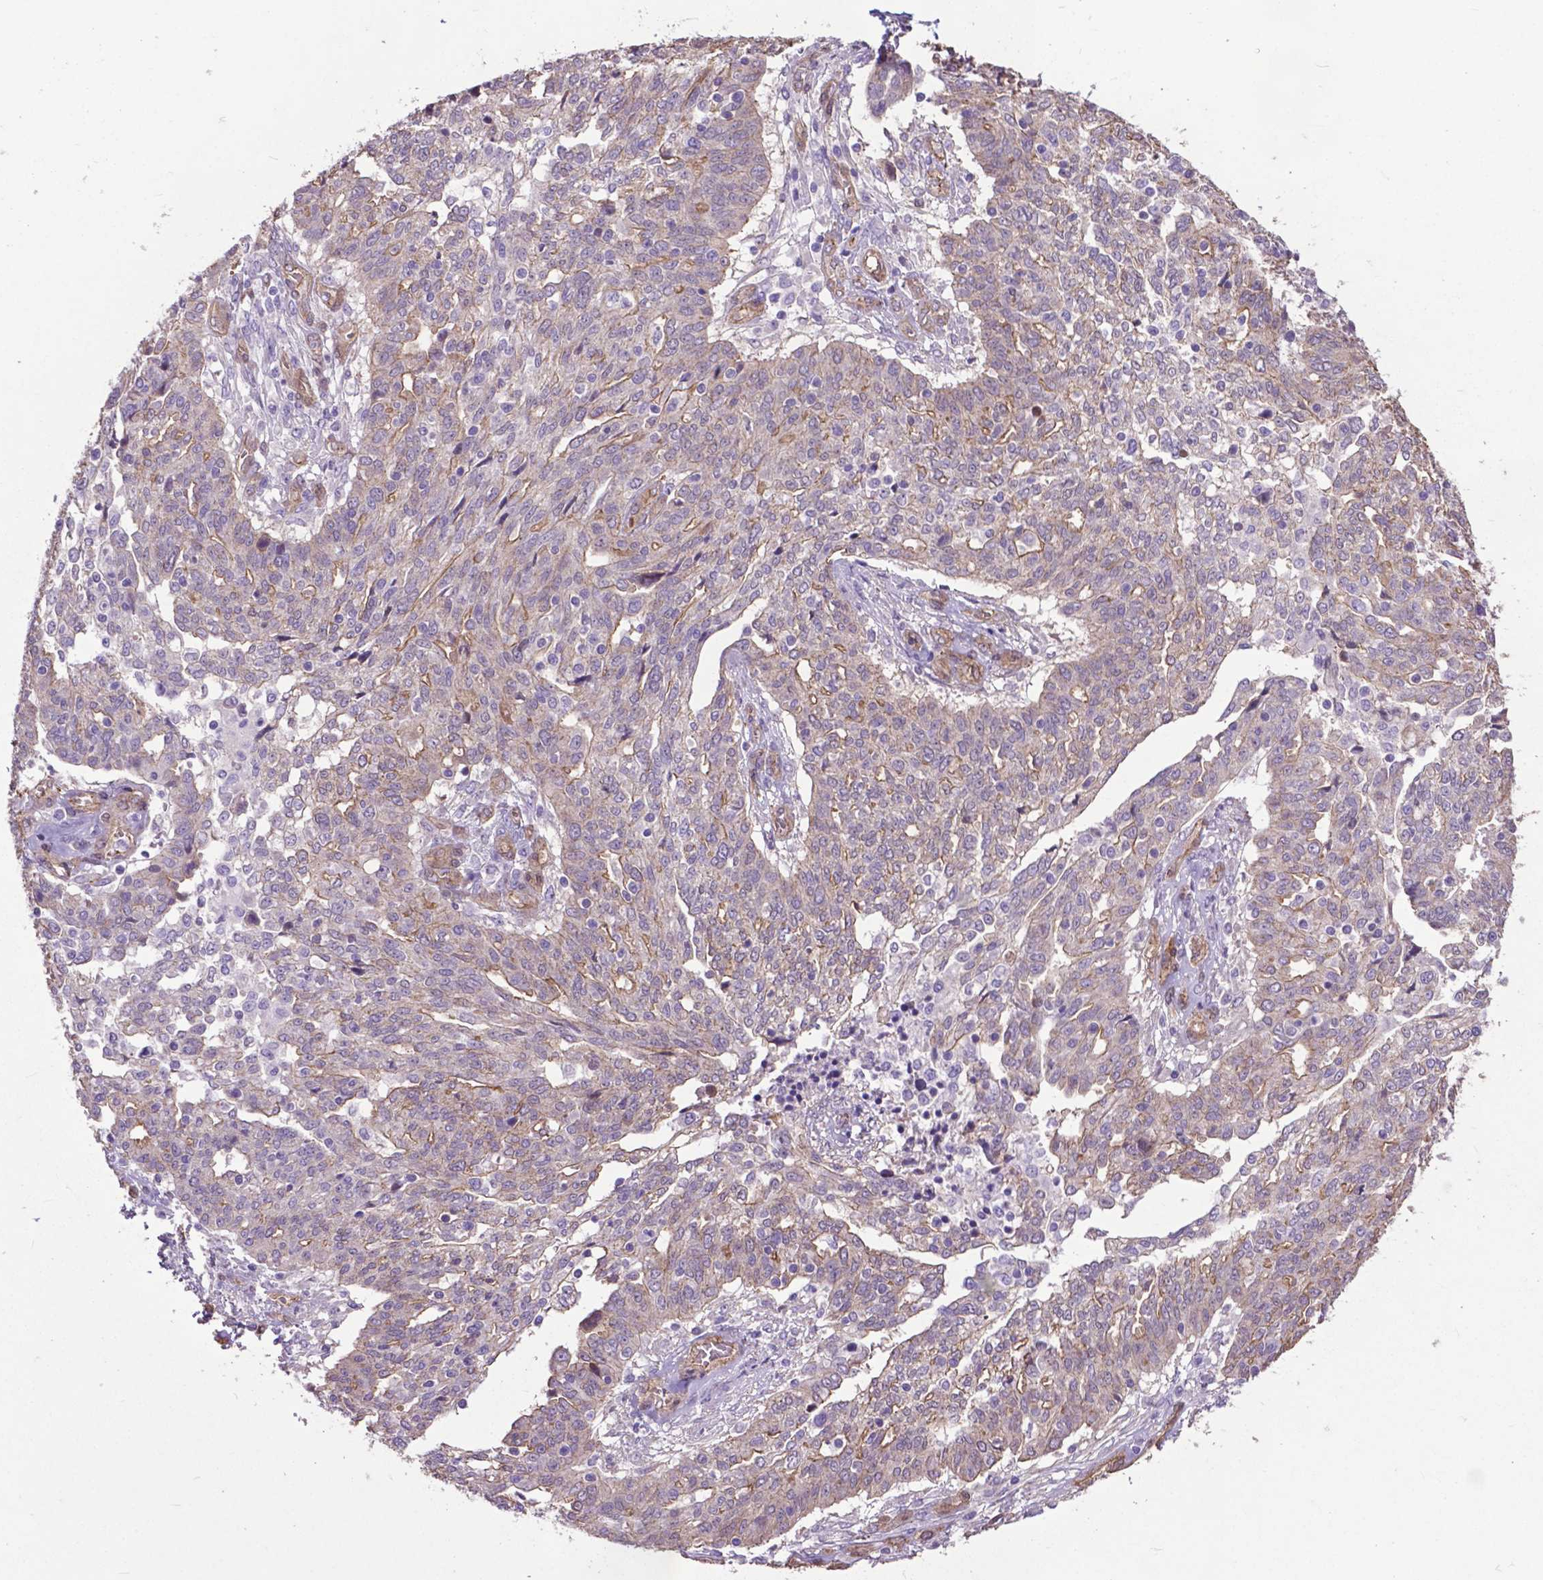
{"staining": {"intensity": "weak", "quantity": "<25%", "location": "cytoplasmic/membranous"}, "tissue": "ovarian cancer", "cell_type": "Tumor cells", "image_type": "cancer", "snomed": [{"axis": "morphology", "description": "Cystadenocarcinoma, serous, NOS"}, {"axis": "topography", "description": "Ovary"}], "caption": "A high-resolution micrograph shows immunohistochemistry (IHC) staining of ovarian cancer (serous cystadenocarcinoma), which displays no significant staining in tumor cells.", "gene": "PDLIM1", "patient": {"sex": "female", "age": 67}}